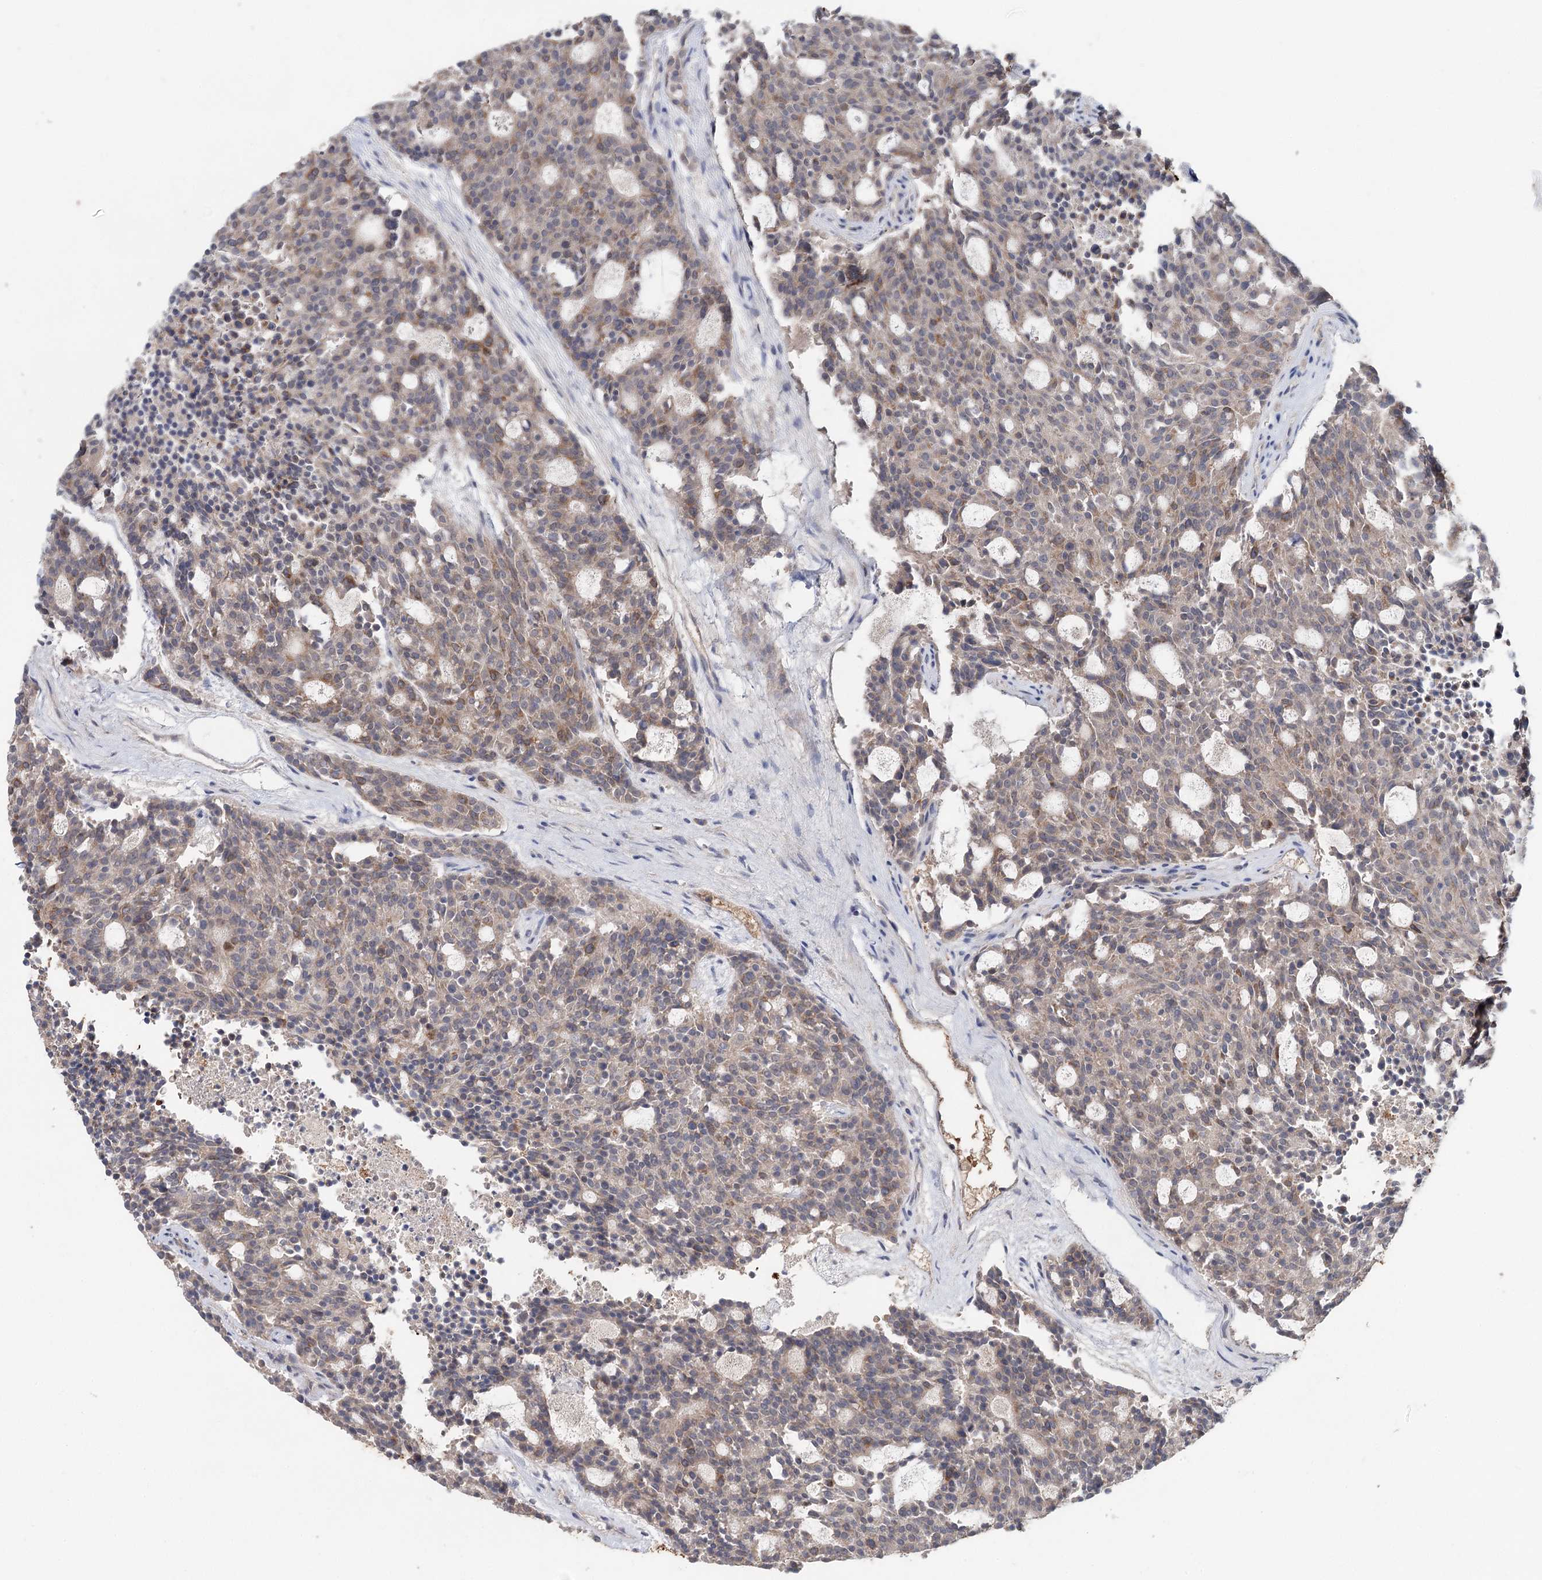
{"staining": {"intensity": "weak", "quantity": "<25%", "location": "cytoplasmic/membranous"}, "tissue": "carcinoid", "cell_type": "Tumor cells", "image_type": "cancer", "snomed": [{"axis": "morphology", "description": "Carcinoid, malignant, NOS"}, {"axis": "topography", "description": "Pancreas"}], "caption": "DAB immunohistochemical staining of carcinoid (malignant) displays no significant positivity in tumor cells.", "gene": "FBXO7", "patient": {"sex": "female", "age": 54}}